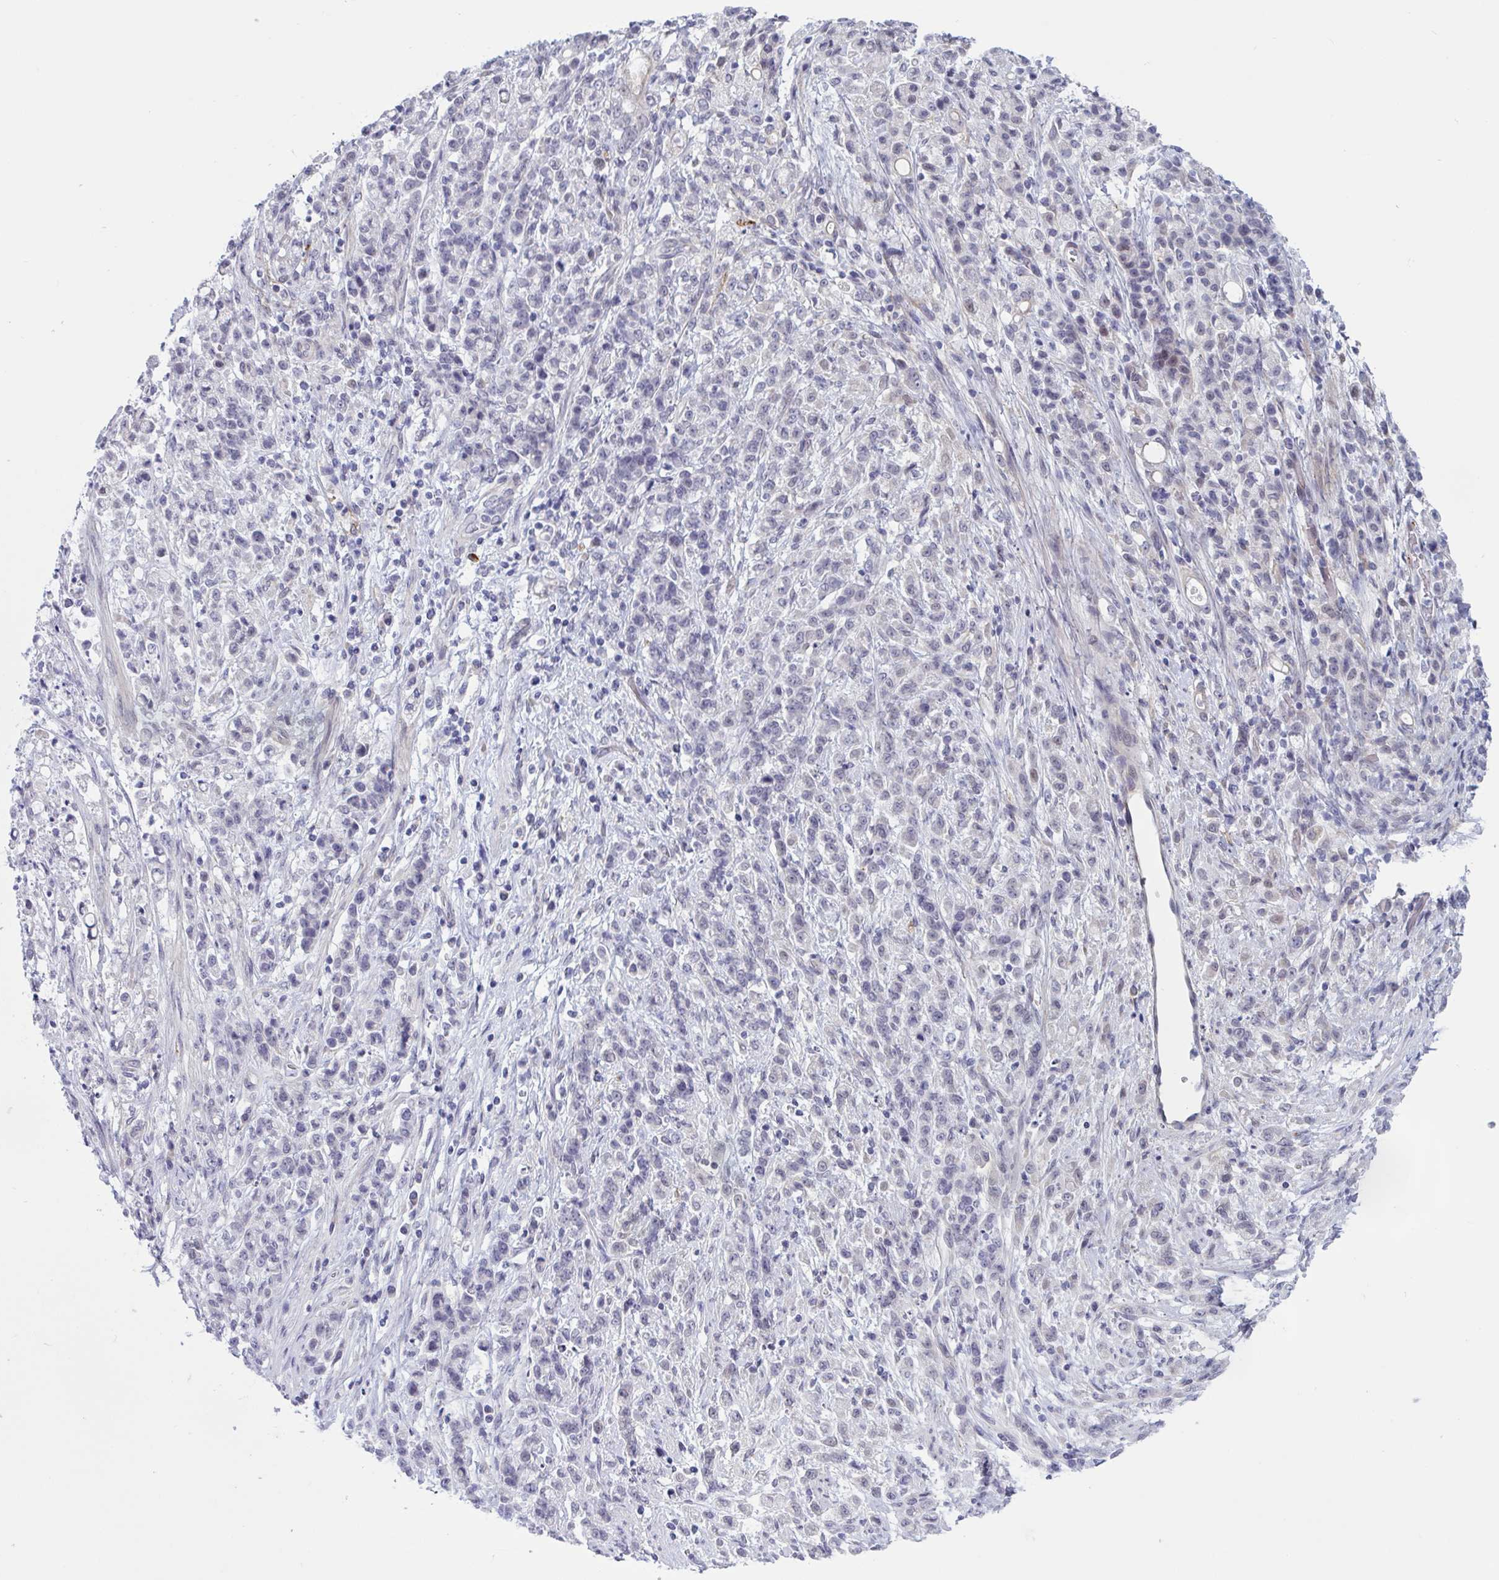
{"staining": {"intensity": "negative", "quantity": "none", "location": "none"}, "tissue": "stomach cancer", "cell_type": "Tumor cells", "image_type": "cancer", "snomed": [{"axis": "morphology", "description": "Adenocarcinoma, NOS"}, {"axis": "topography", "description": "Stomach"}], "caption": "This is an IHC micrograph of stomach cancer (adenocarcinoma). There is no positivity in tumor cells.", "gene": "TCEAL8", "patient": {"sex": "female", "age": 60}}